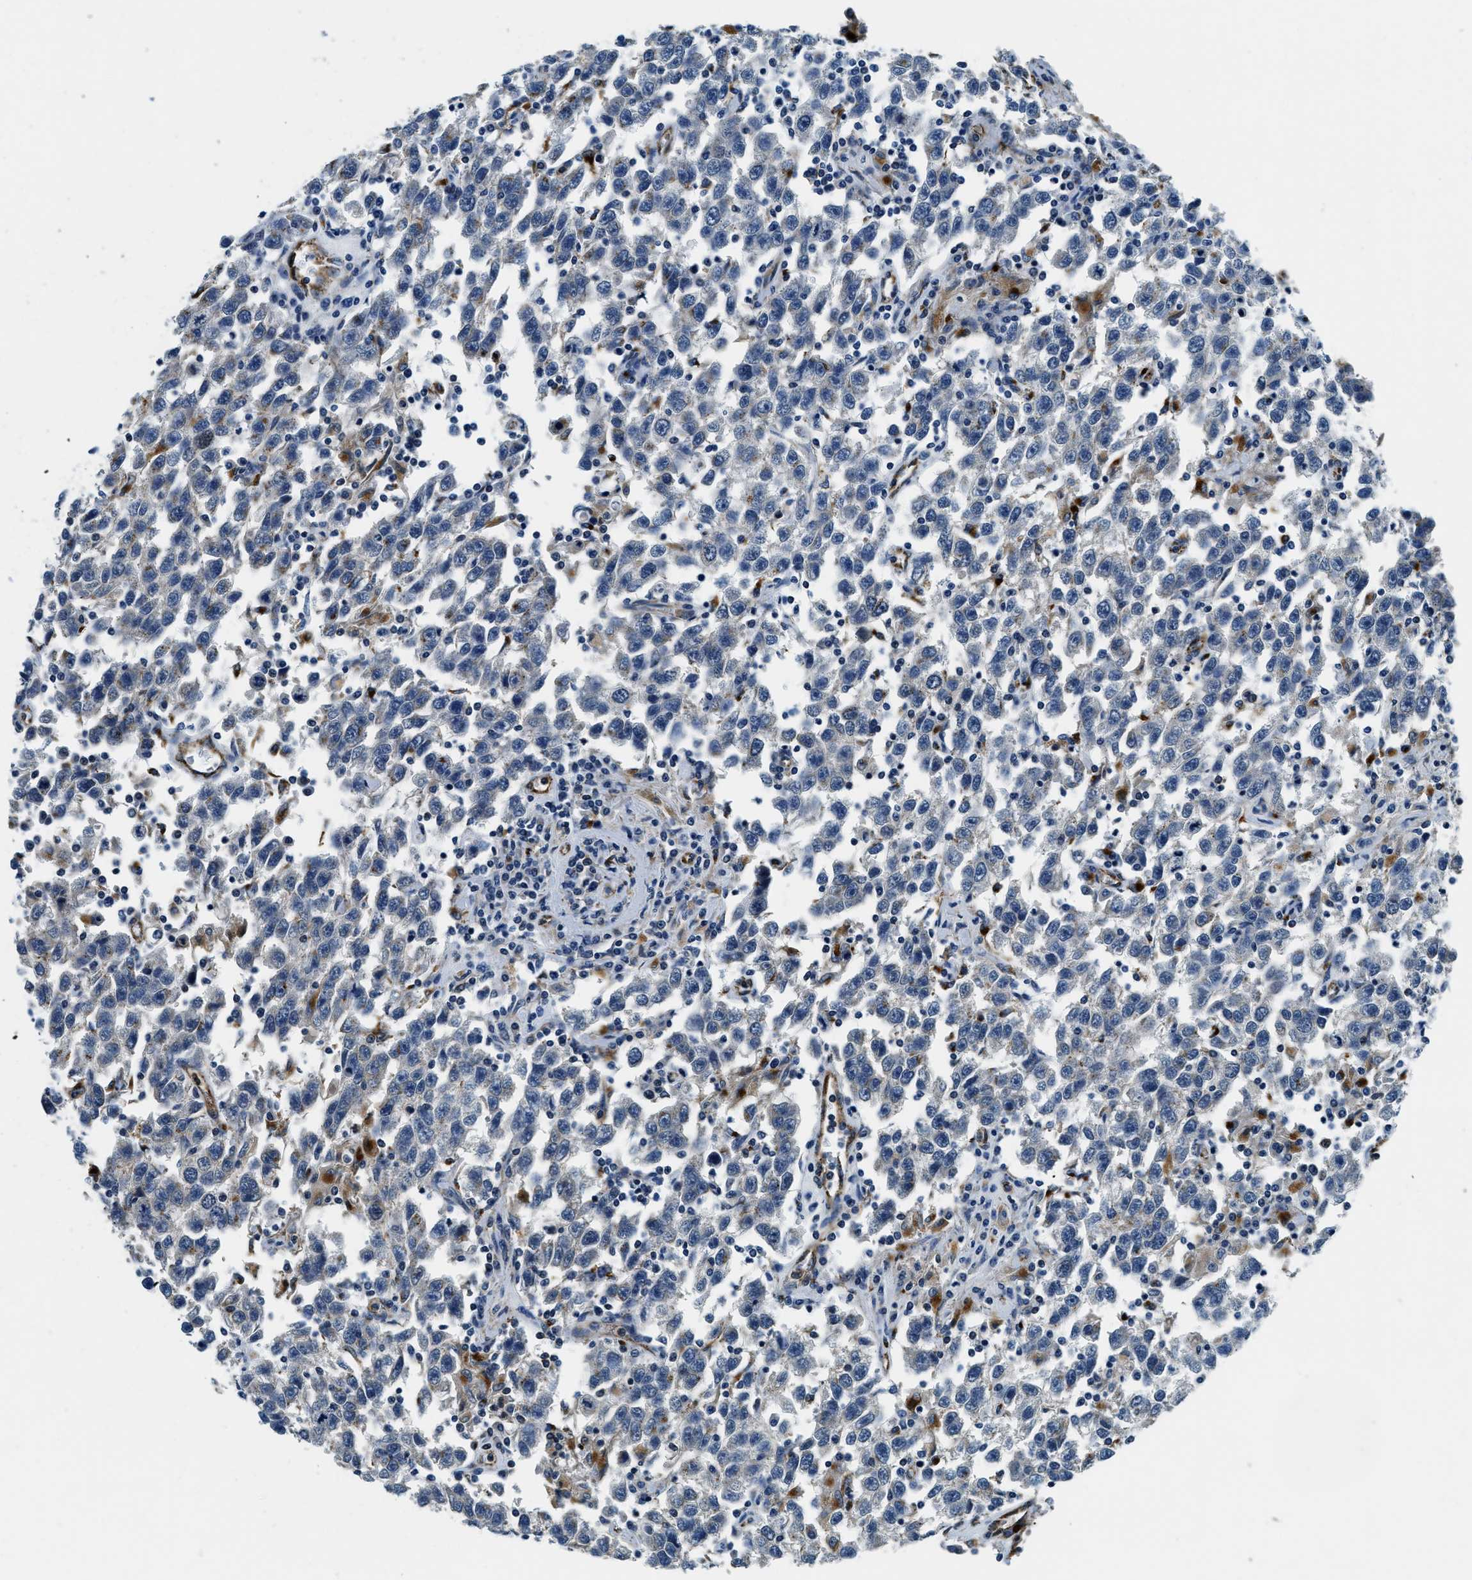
{"staining": {"intensity": "negative", "quantity": "none", "location": "none"}, "tissue": "testis cancer", "cell_type": "Tumor cells", "image_type": "cancer", "snomed": [{"axis": "morphology", "description": "Seminoma, NOS"}, {"axis": "topography", "description": "Testis"}], "caption": "Immunohistochemical staining of human seminoma (testis) demonstrates no significant expression in tumor cells.", "gene": "GNS", "patient": {"sex": "male", "age": 41}}